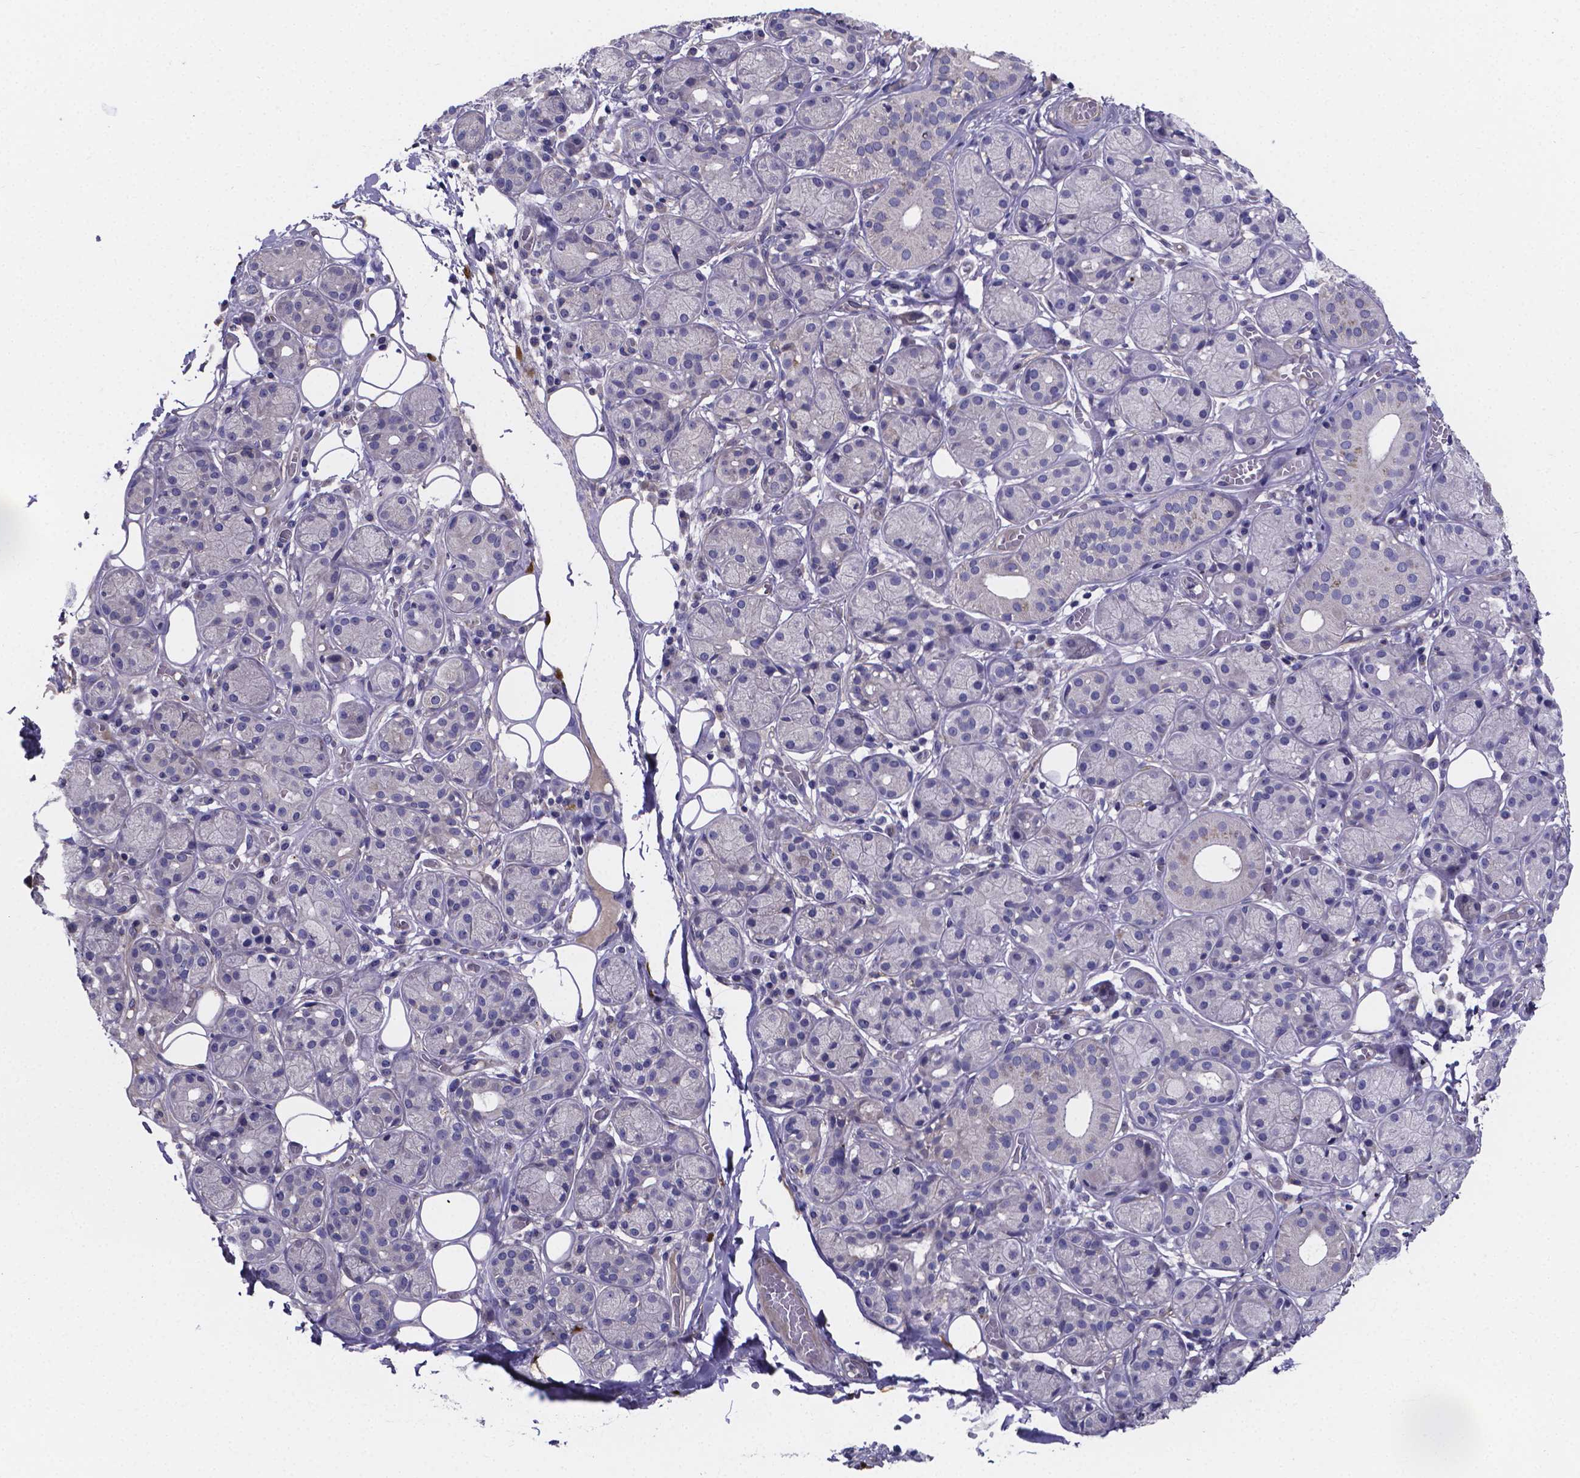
{"staining": {"intensity": "negative", "quantity": "none", "location": "none"}, "tissue": "salivary gland", "cell_type": "Glandular cells", "image_type": "normal", "snomed": [{"axis": "morphology", "description": "Normal tissue, NOS"}, {"axis": "topography", "description": "Salivary gland"}, {"axis": "topography", "description": "Peripheral nerve tissue"}], "caption": "Micrograph shows no significant protein positivity in glandular cells of unremarkable salivary gland. (IHC, brightfield microscopy, high magnification).", "gene": "SFRP4", "patient": {"sex": "male", "age": 71}}